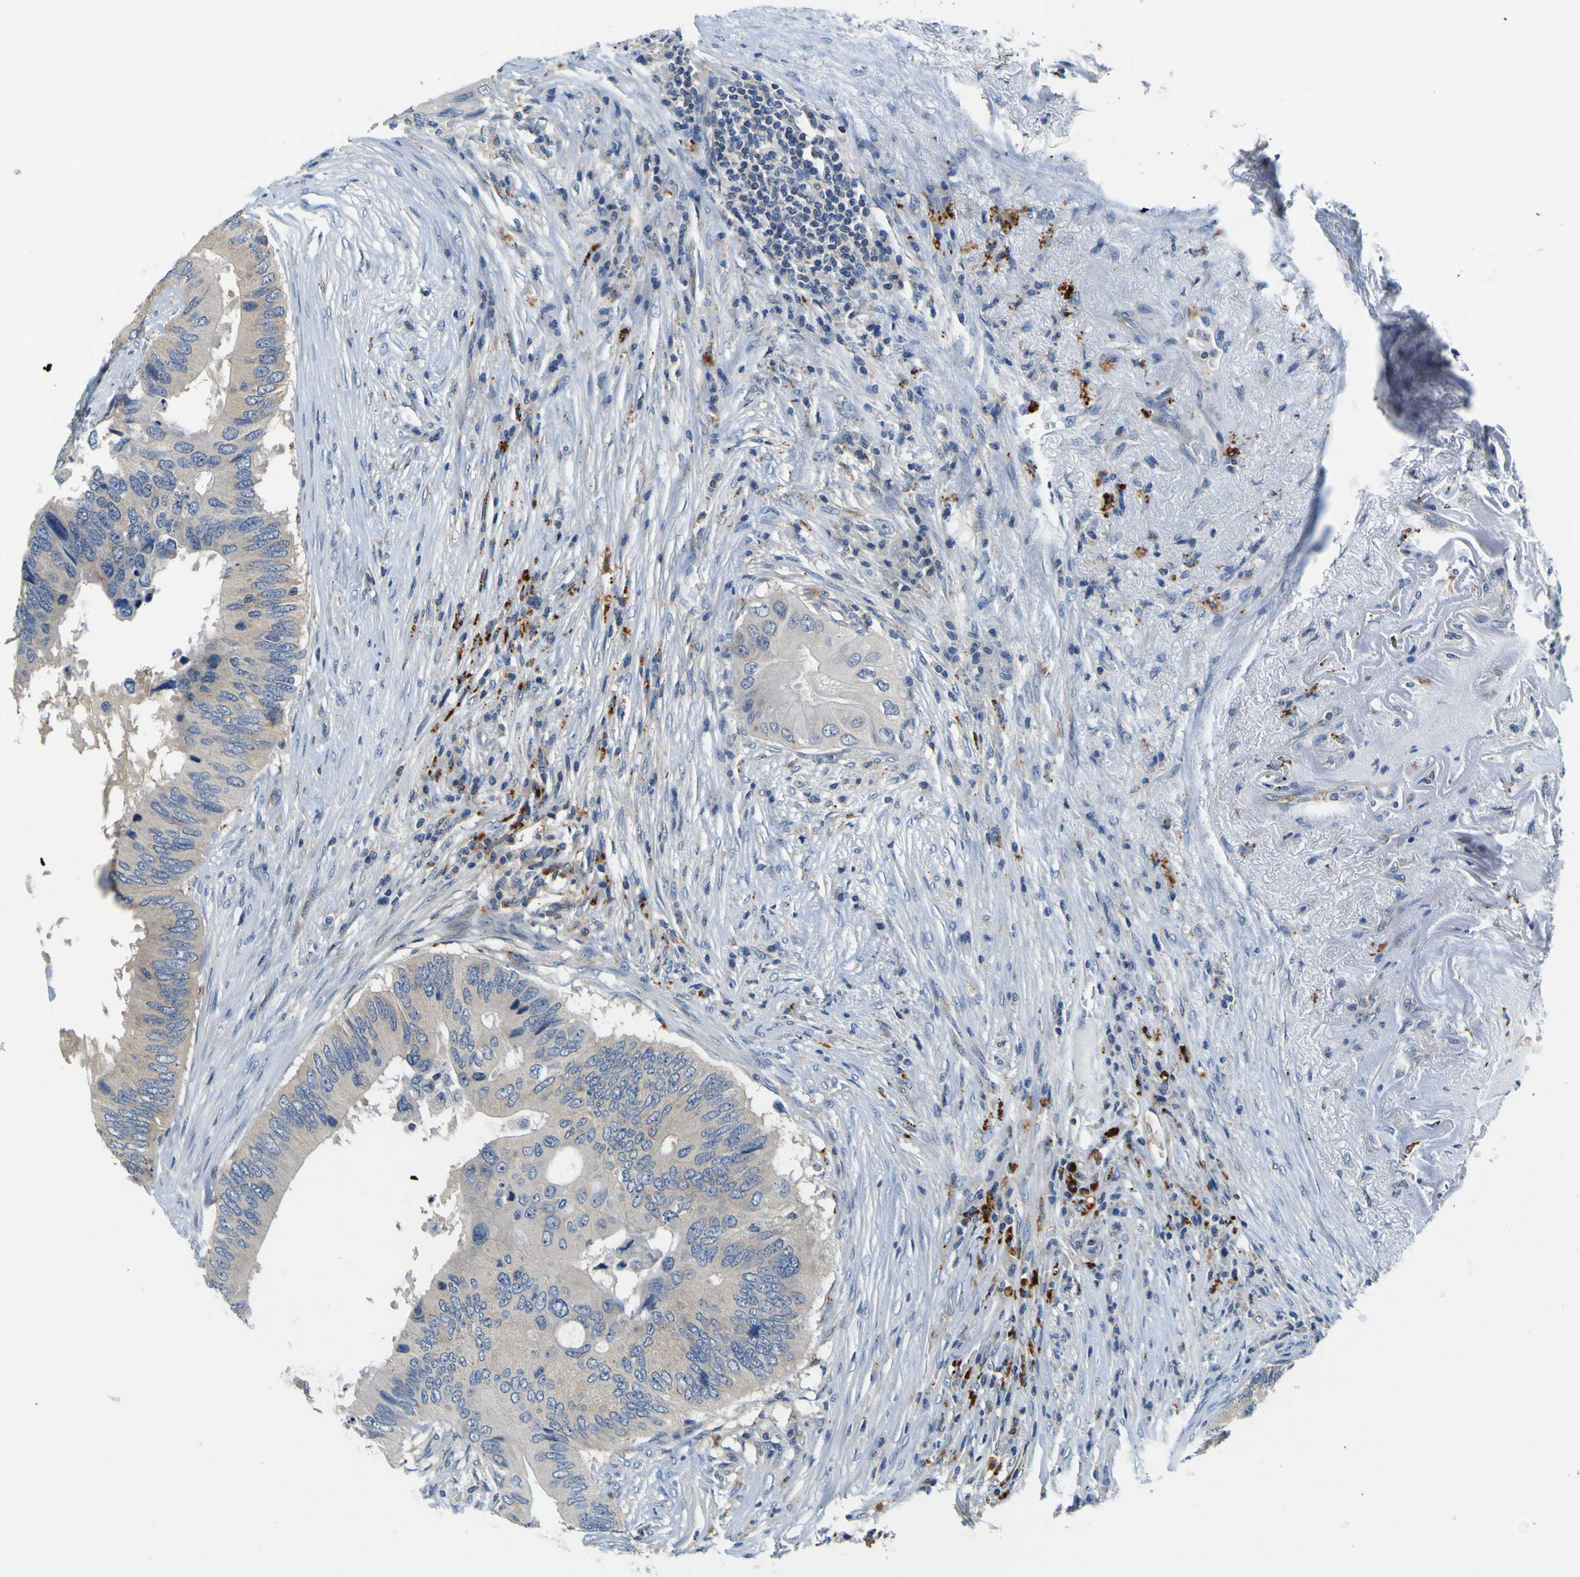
{"staining": {"intensity": "weak", "quantity": ">75%", "location": "cytoplasmic/membranous"}, "tissue": "colorectal cancer", "cell_type": "Tumor cells", "image_type": "cancer", "snomed": [{"axis": "morphology", "description": "Adenocarcinoma, NOS"}, {"axis": "topography", "description": "Colon"}], "caption": "Immunohistochemical staining of human colorectal cancer exhibits low levels of weak cytoplasmic/membranous positivity in about >75% of tumor cells.", "gene": "TNIK", "patient": {"sex": "male", "age": 71}}